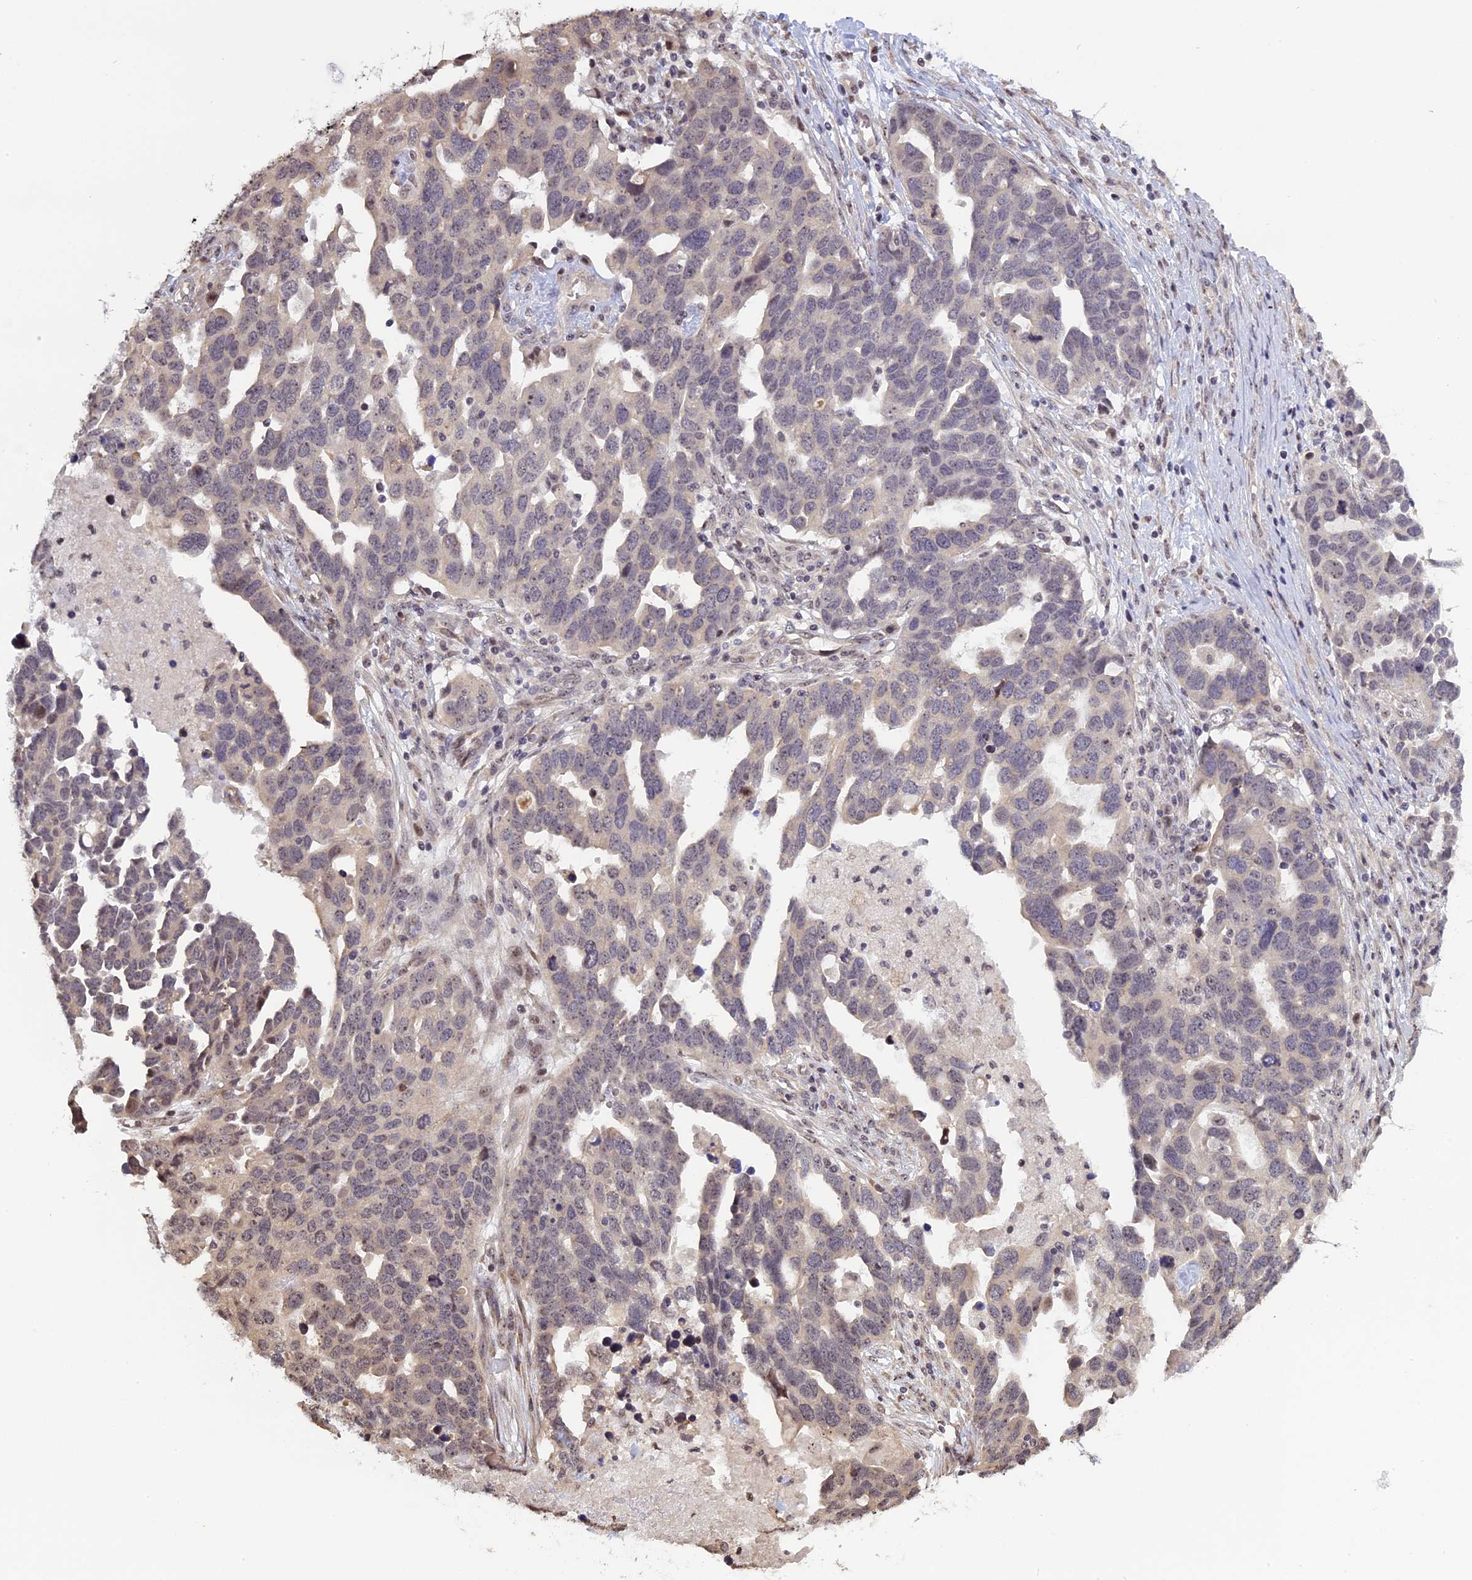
{"staining": {"intensity": "weak", "quantity": "<25%", "location": "nuclear"}, "tissue": "ovarian cancer", "cell_type": "Tumor cells", "image_type": "cancer", "snomed": [{"axis": "morphology", "description": "Cystadenocarcinoma, serous, NOS"}, {"axis": "topography", "description": "Ovary"}], "caption": "An immunohistochemistry image of serous cystadenocarcinoma (ovarian) is shown. There is no staining in tumor cells of serous cystadenocarcinoma (ovarian). (DAB (3,3'-diaminobenzidine) immunohistochemistry (IHC) with hematoxylin counter stain).", "gene": "MGA", "patient": {"sex": "female", "age": 54}}